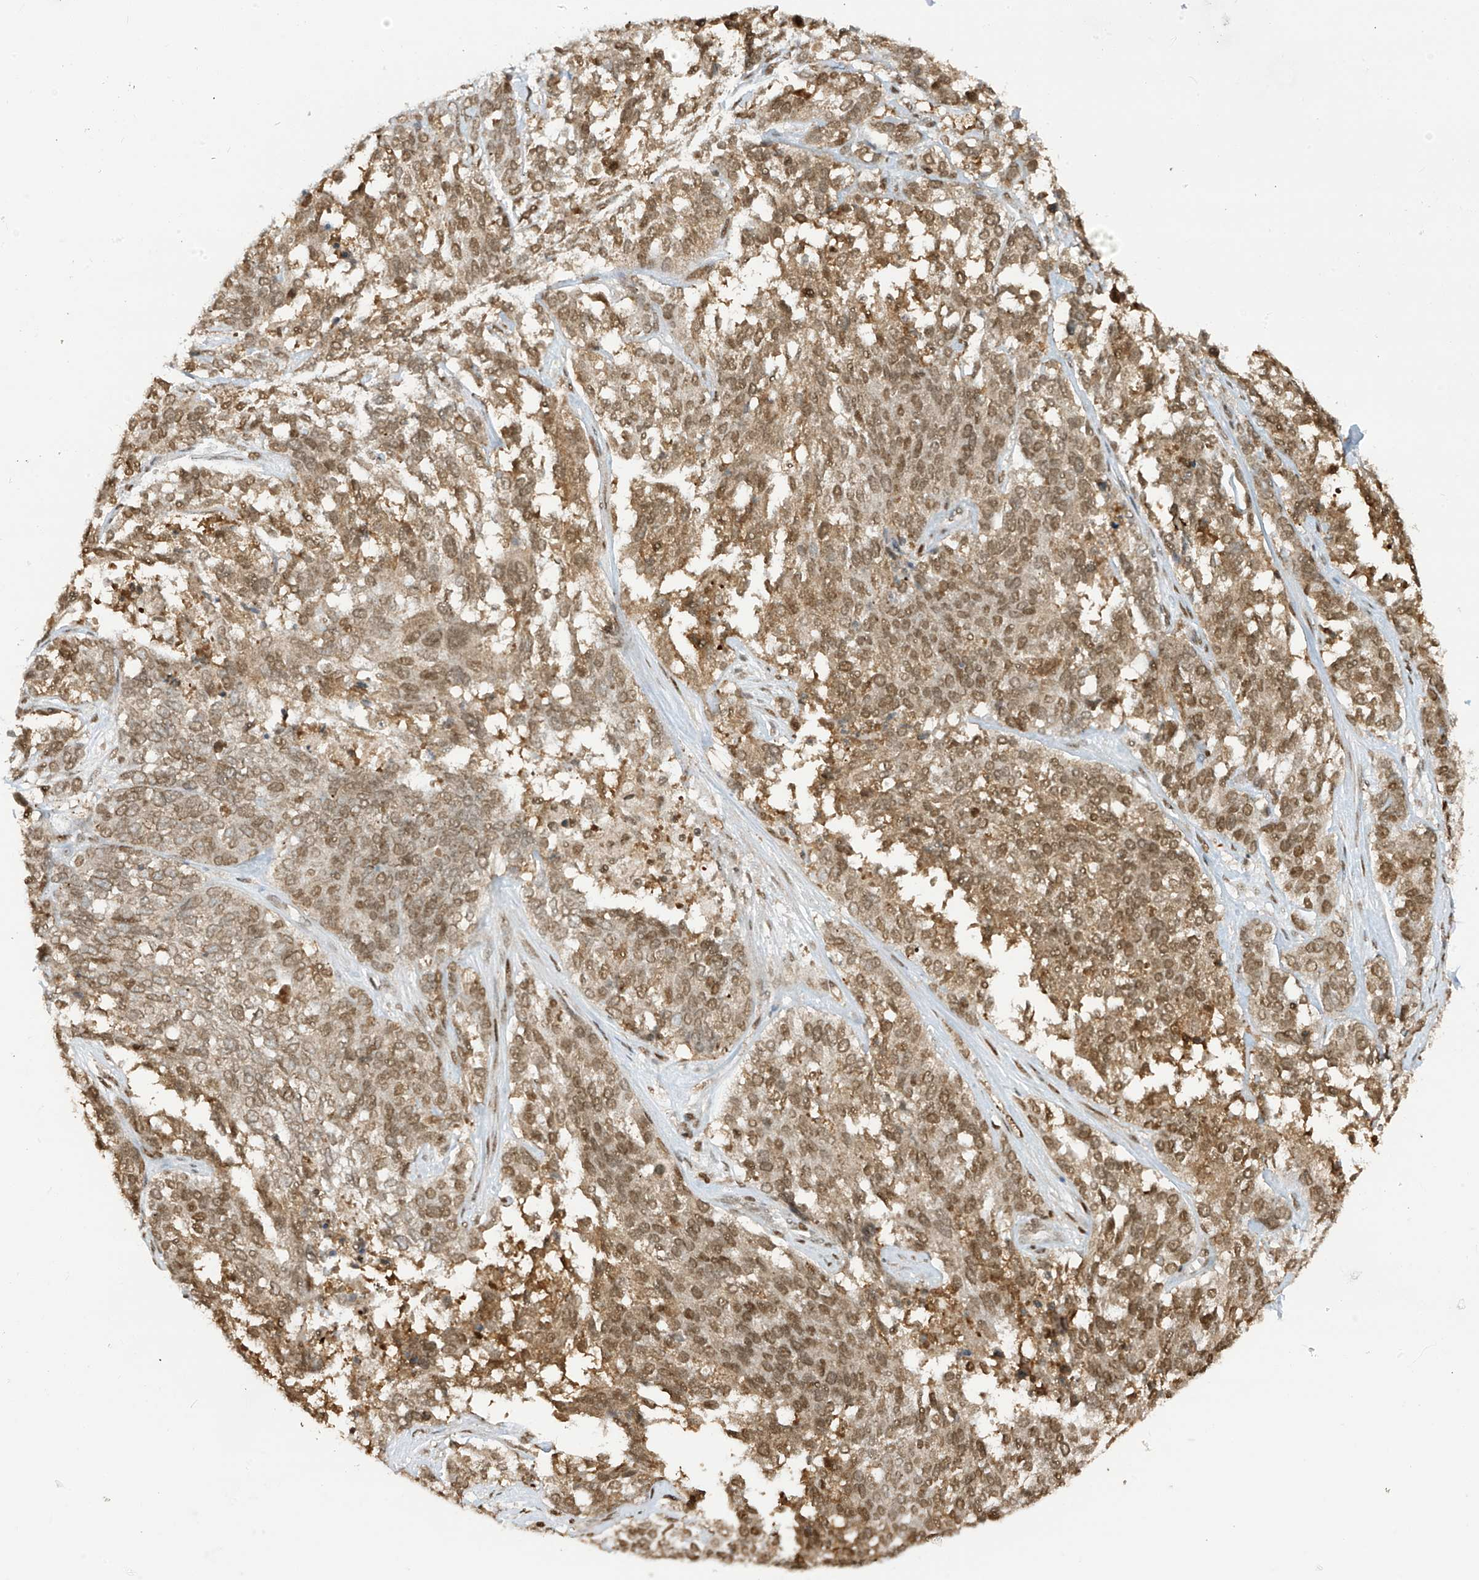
{"staining": {"intensity": "moderate", "quantity": ">75%", "location": "nuclear"}, "tissue": "ovarian cancer", "cell_type": "Tumor cells", "image_type": "cancer", "snomed": [{"axis": "morphology", "description": "Cystadenocarcinoma, serous, NOS"}, {"axis": "topography", "description": "Ovary"}], "caption": "Protein staining of serous cystadenocarcinoma (ovarian) tissue reveals moderate nuclear staining in about >75% of tumor cells.", "gene": "KPNB1", "patient": {"sex": "female", "age": 44}}